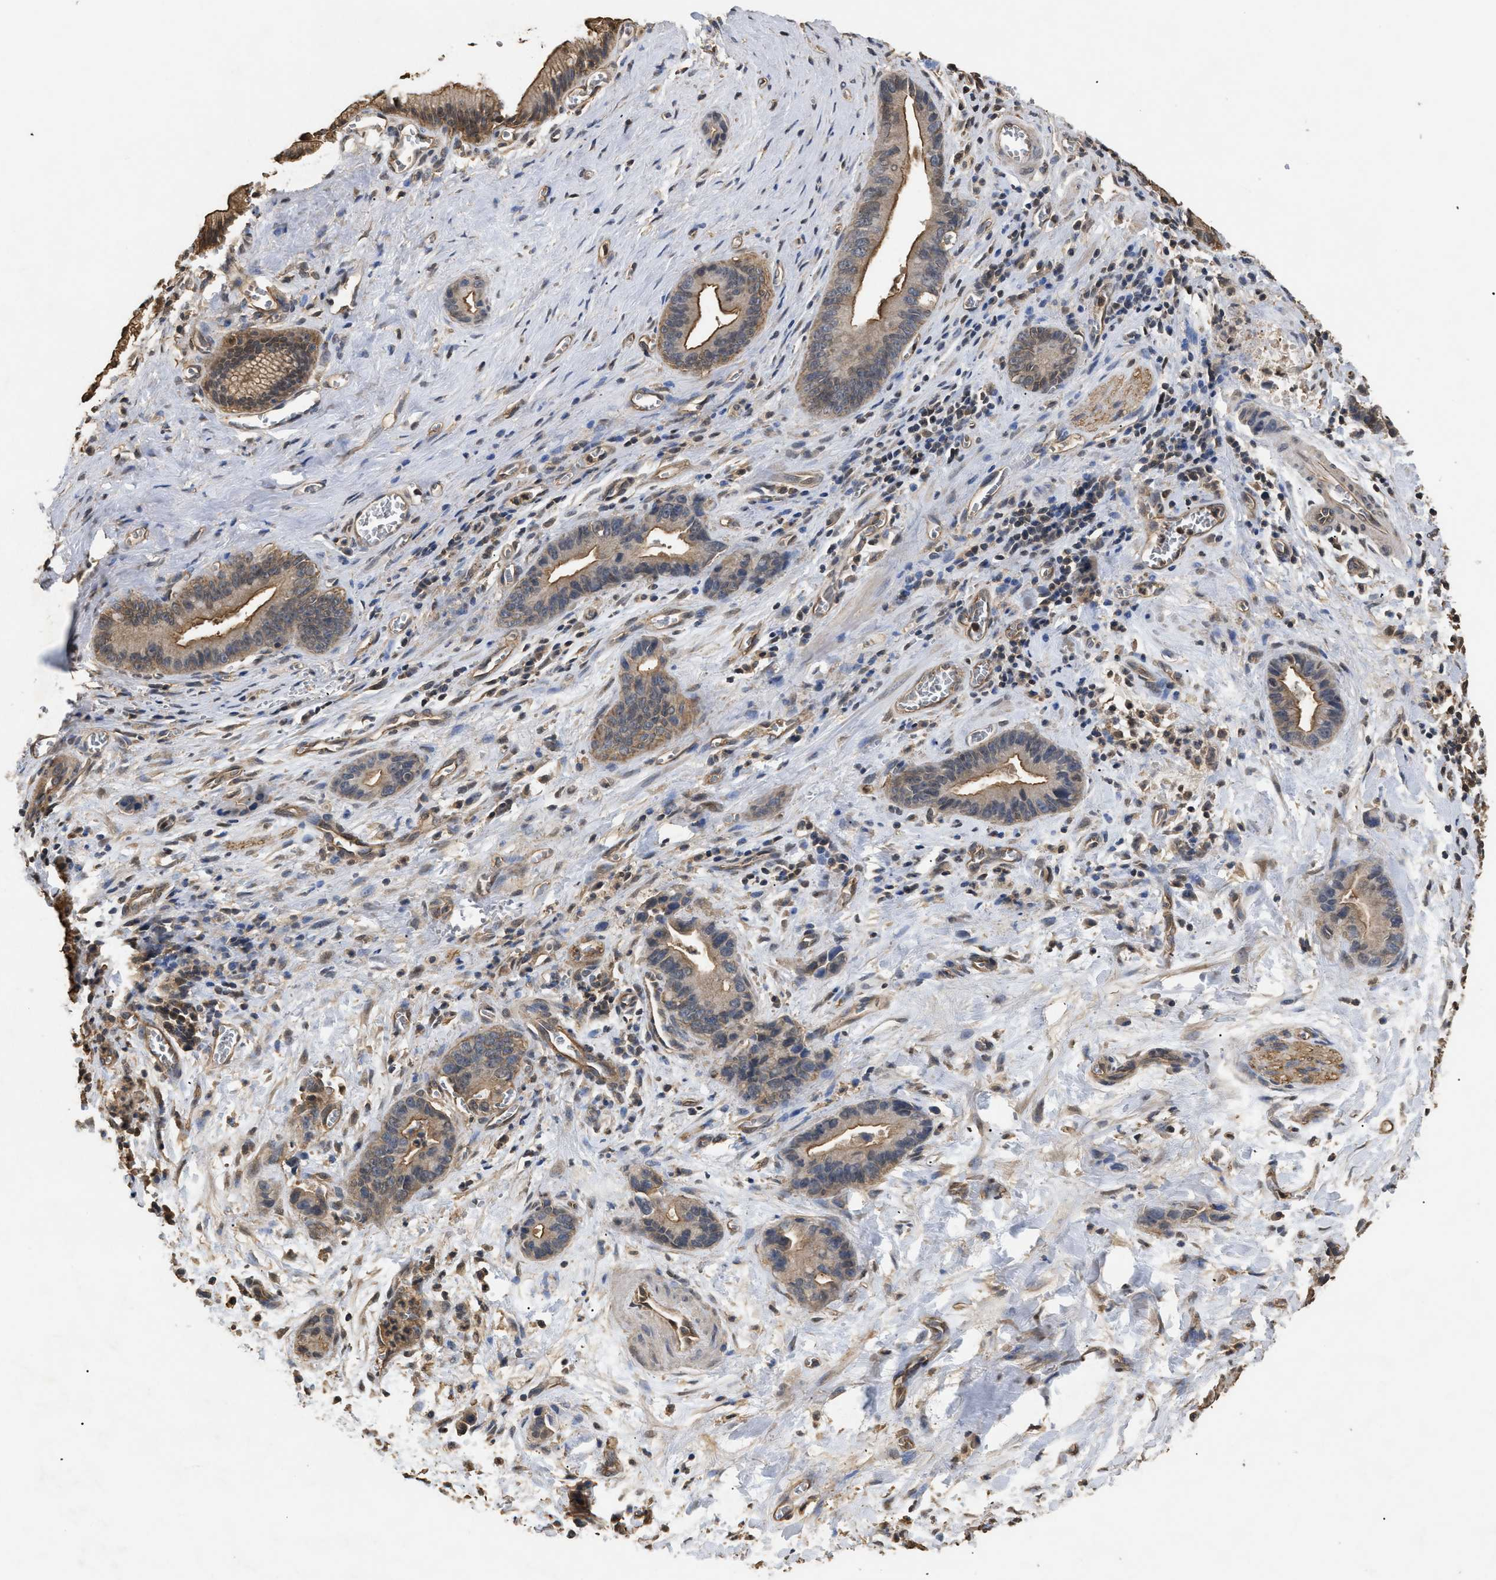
{"staining": {"intensity": "moderate", "quantity": ">75%", "location": "cytoplasmic/membranous"}, "tissue": "liver cancer", "cell_type": "Tumor cells", "image_type": "cancer", "snomed": [{"axis": "morphology", "description": "Cholangiocarcinoma"}, {"axis": "topography", "description": "Liver"}], "caption": "Approximately >75% of tumor cells in liver cholangiocarcinoma reveal moderate cytoplasmic/membranous protein staining as visualized by brown immunohistochemical staining.", "gene": "CALM1", "patient": {"sex": "female", "age": 55}}